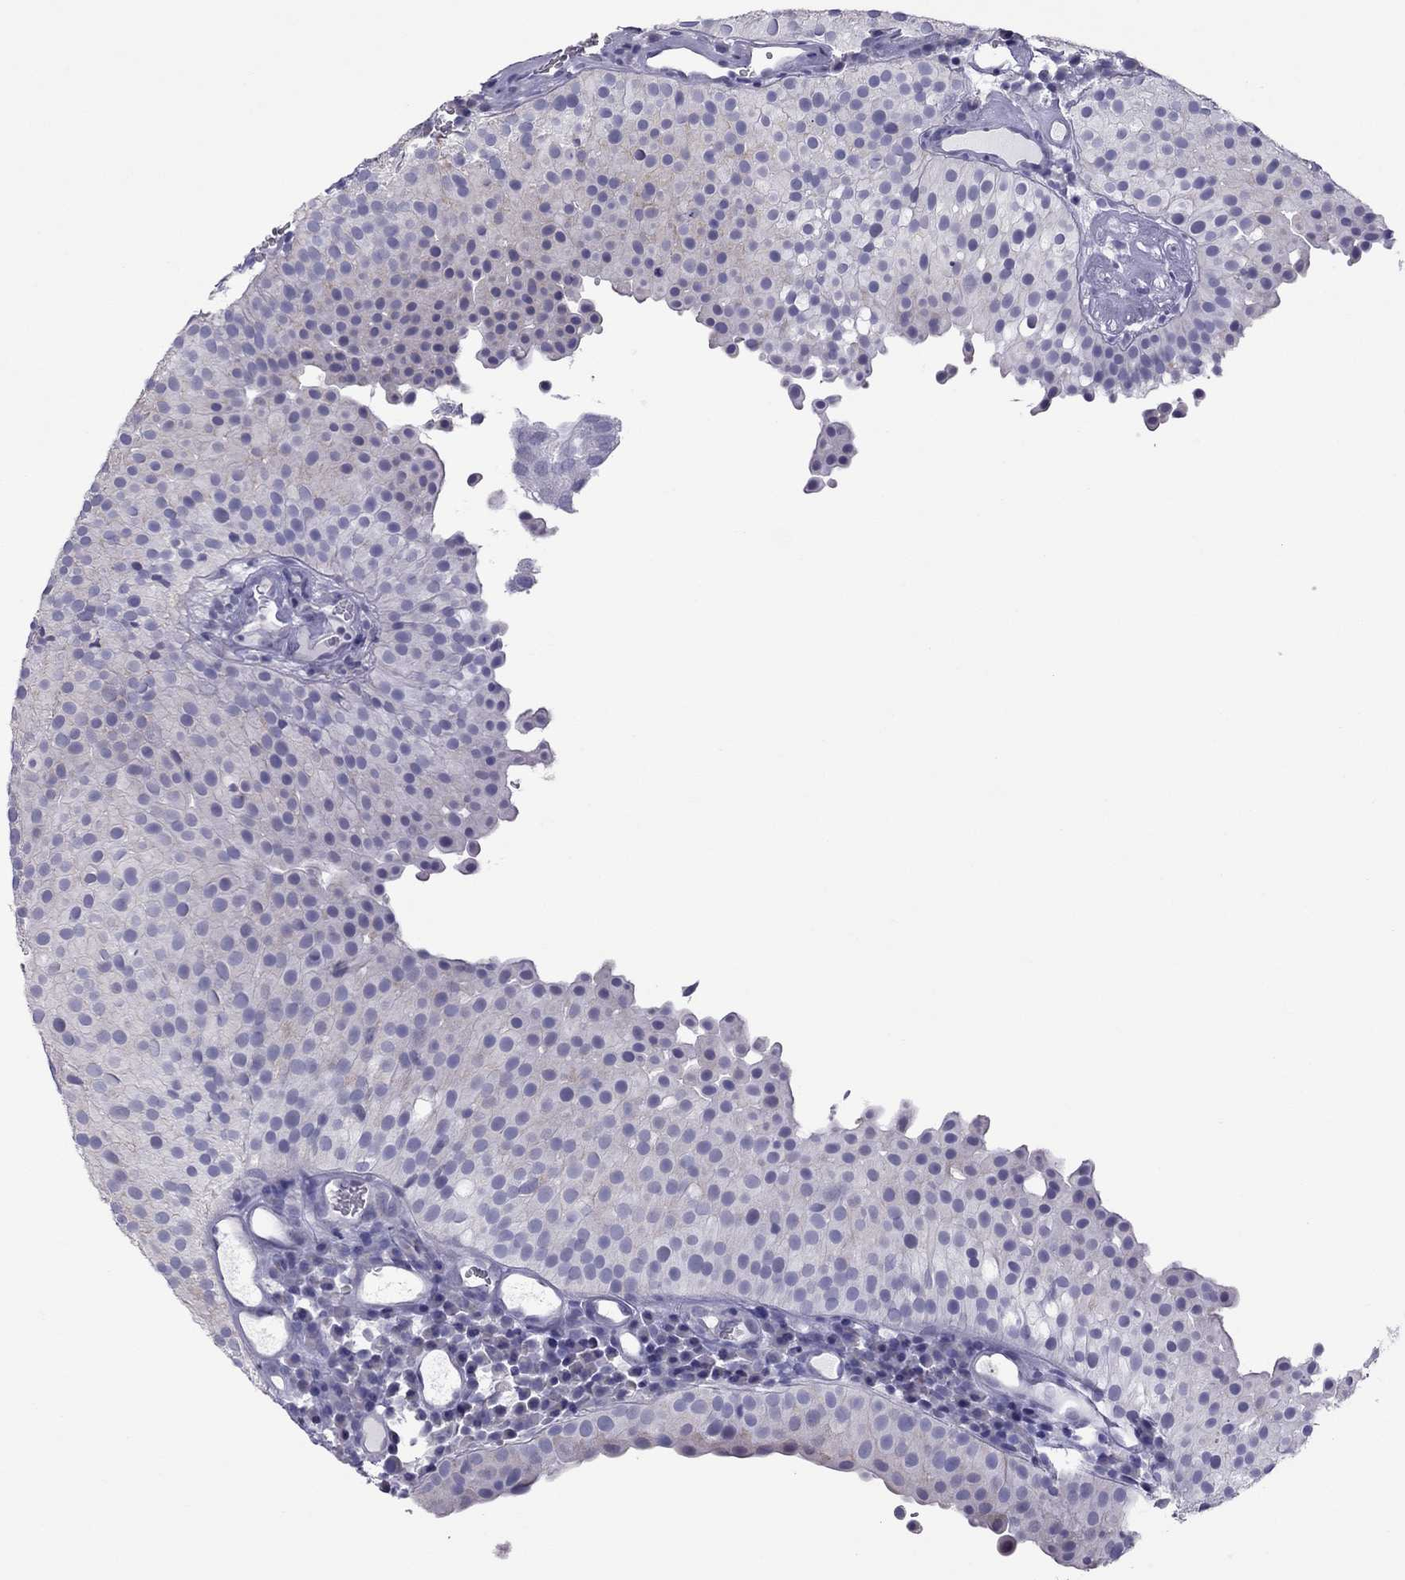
{"staining": {"intensity": "negative", "quantity": "none", "location": "none"}, "tissue": "urothelial cancer", "cell_type": "Tumor cells", "image_type": "cancer", "snomed": [{"axis": "morphology", "description": "Urothelial carcinoma, Low grade"}, {"axis": "topography", "description": "Urinary bladder"}], "caption": "High magnification brightfield microscopy of low-grade urothelial carcinoma stained with DAB (brown) and counterstained with hematoxylin (blue): tumor cells show no significant staining.", "gene": "TEX14", "patient": {"sex": "female", "age": 87}}